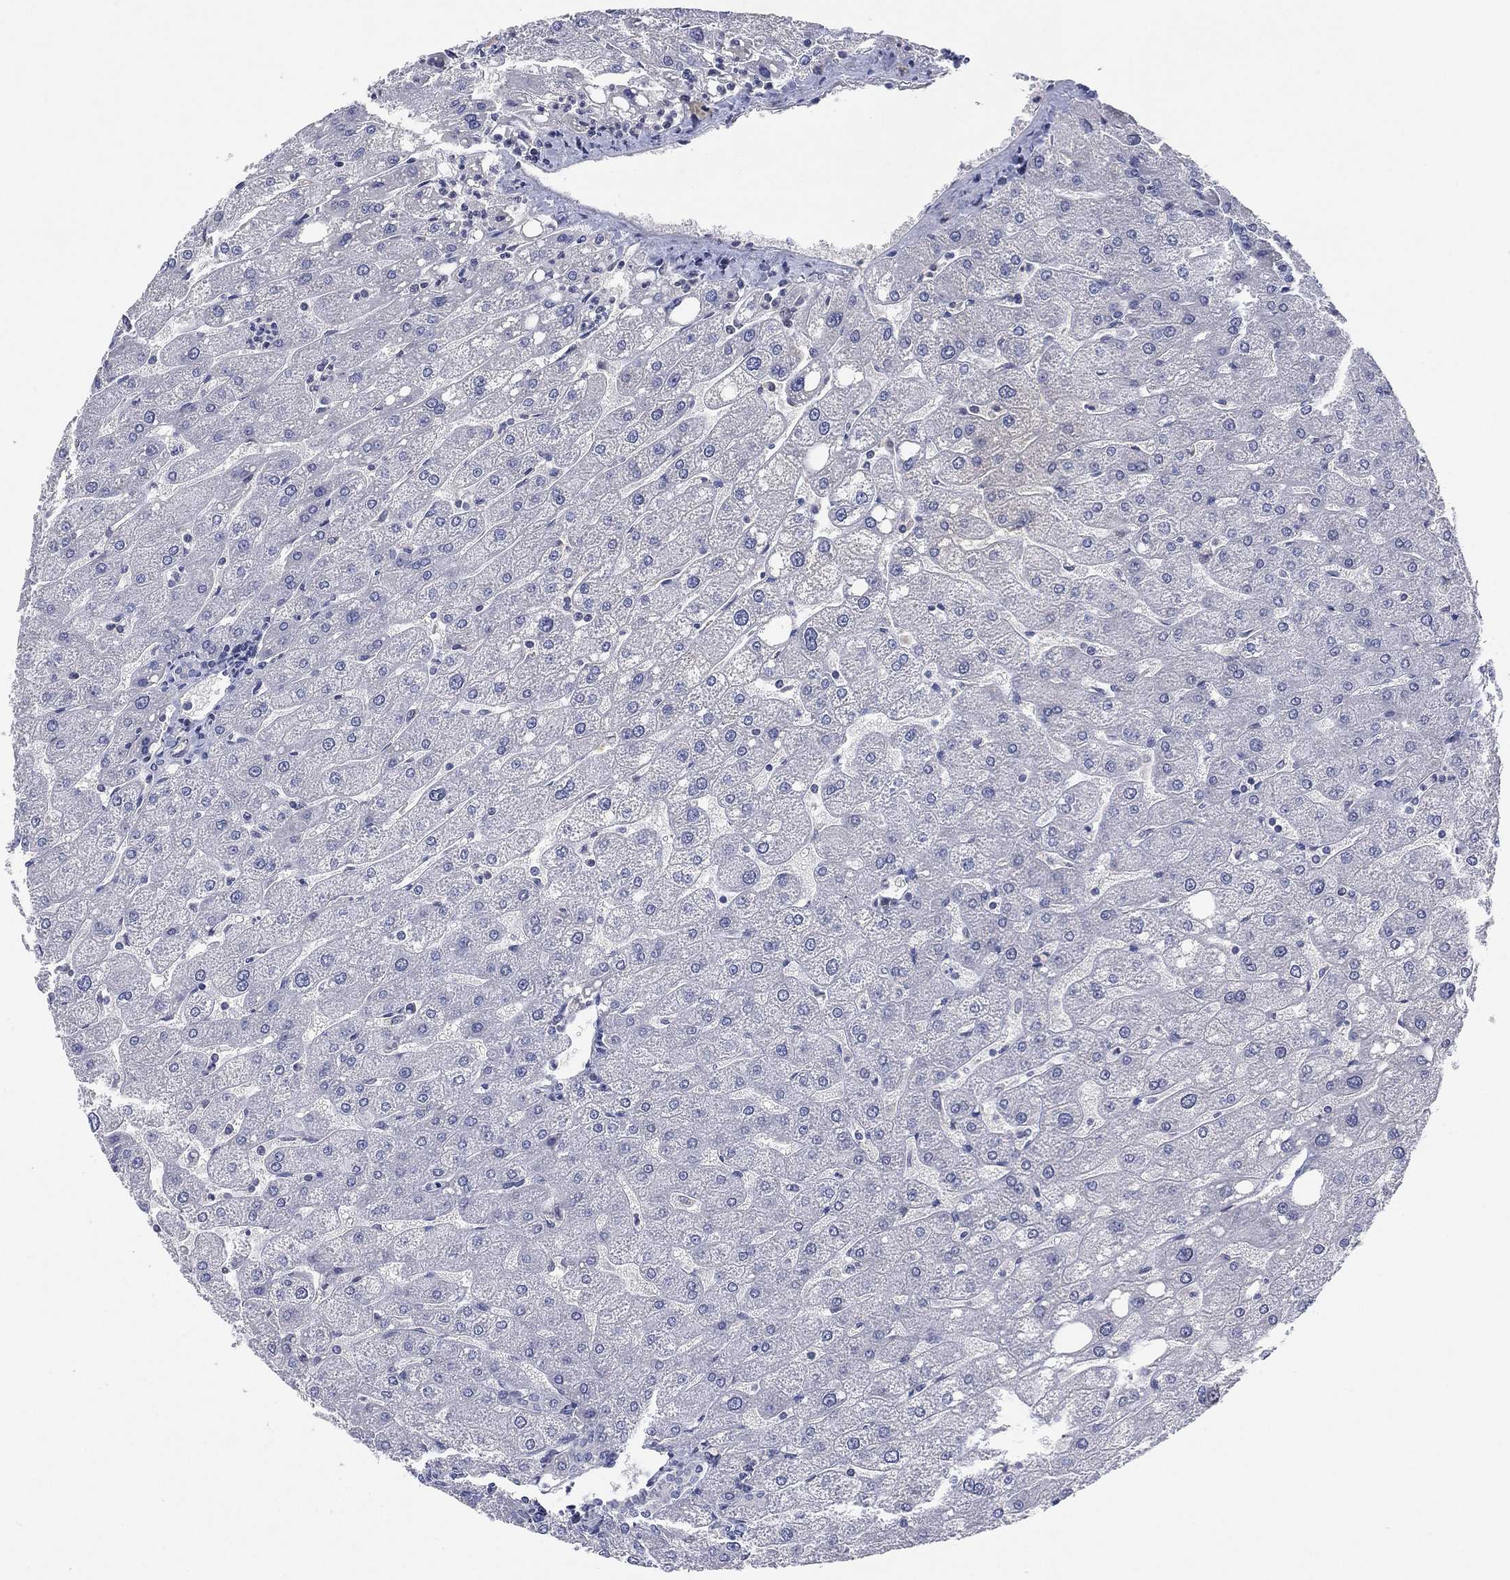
{"staining": {"intensity": "negative", "quantity": "none", "location": "none"}, "tissue": "liver", "cell_type": "Cholangiocytes", "image_type": "normal", "snomed": [{"axis": "morphology", "description": "Normal tissue, NOS"}, {"axis": "topography", "description": "Liver"}], "caption": "A high-resolution photomicrograph shows immunohistochemistry staining of unremarkable liver, which demonstrates no significant positivity in cholangiocytes.", "gene": "FLI1", "patient": {"sex": "male", "age": 67}}